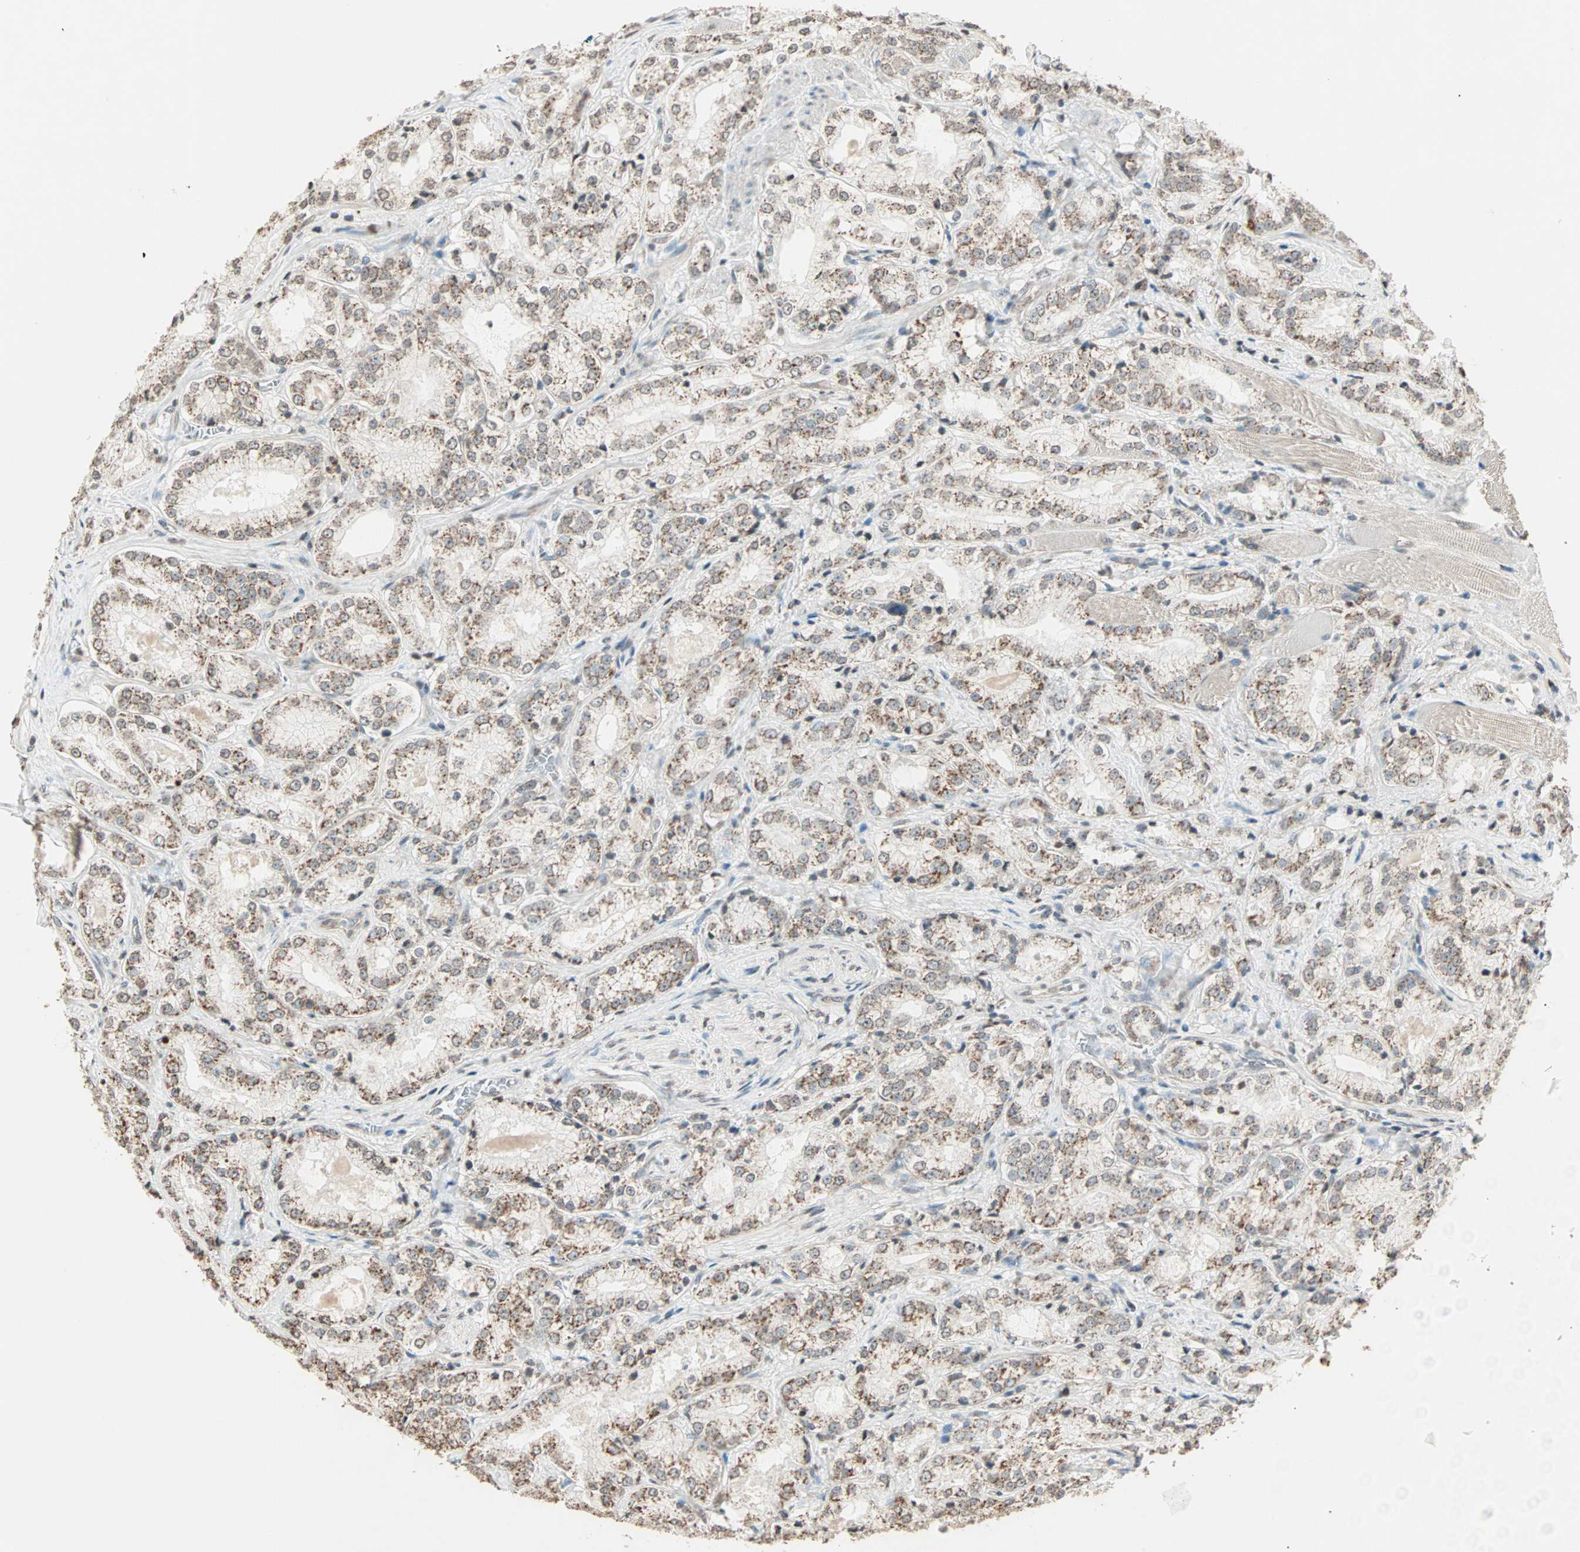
{"staining": {"intensity": "moderate", "quantity": ">75%", "location": "cytoplasmic/membranous"}, "tissue": "prostate cancer", "cell_type": "Tumor cells", "image_type": "cancer", "snomed": [{"axis": "morphology", "description": "Adenocarcinoma, High grade"}, {"axis": "topography", "description": "Prostate"}], "caption": "Moderate cytoplasmic/membranous expression for a protein is seen in approximately >75% of tumor cells of prostate cancer (high-grade adenocarcinoma) using immunohistochemistry (IHC).", "gene": "PRELID1", "patient": {"sex": "male", "age": 73}}